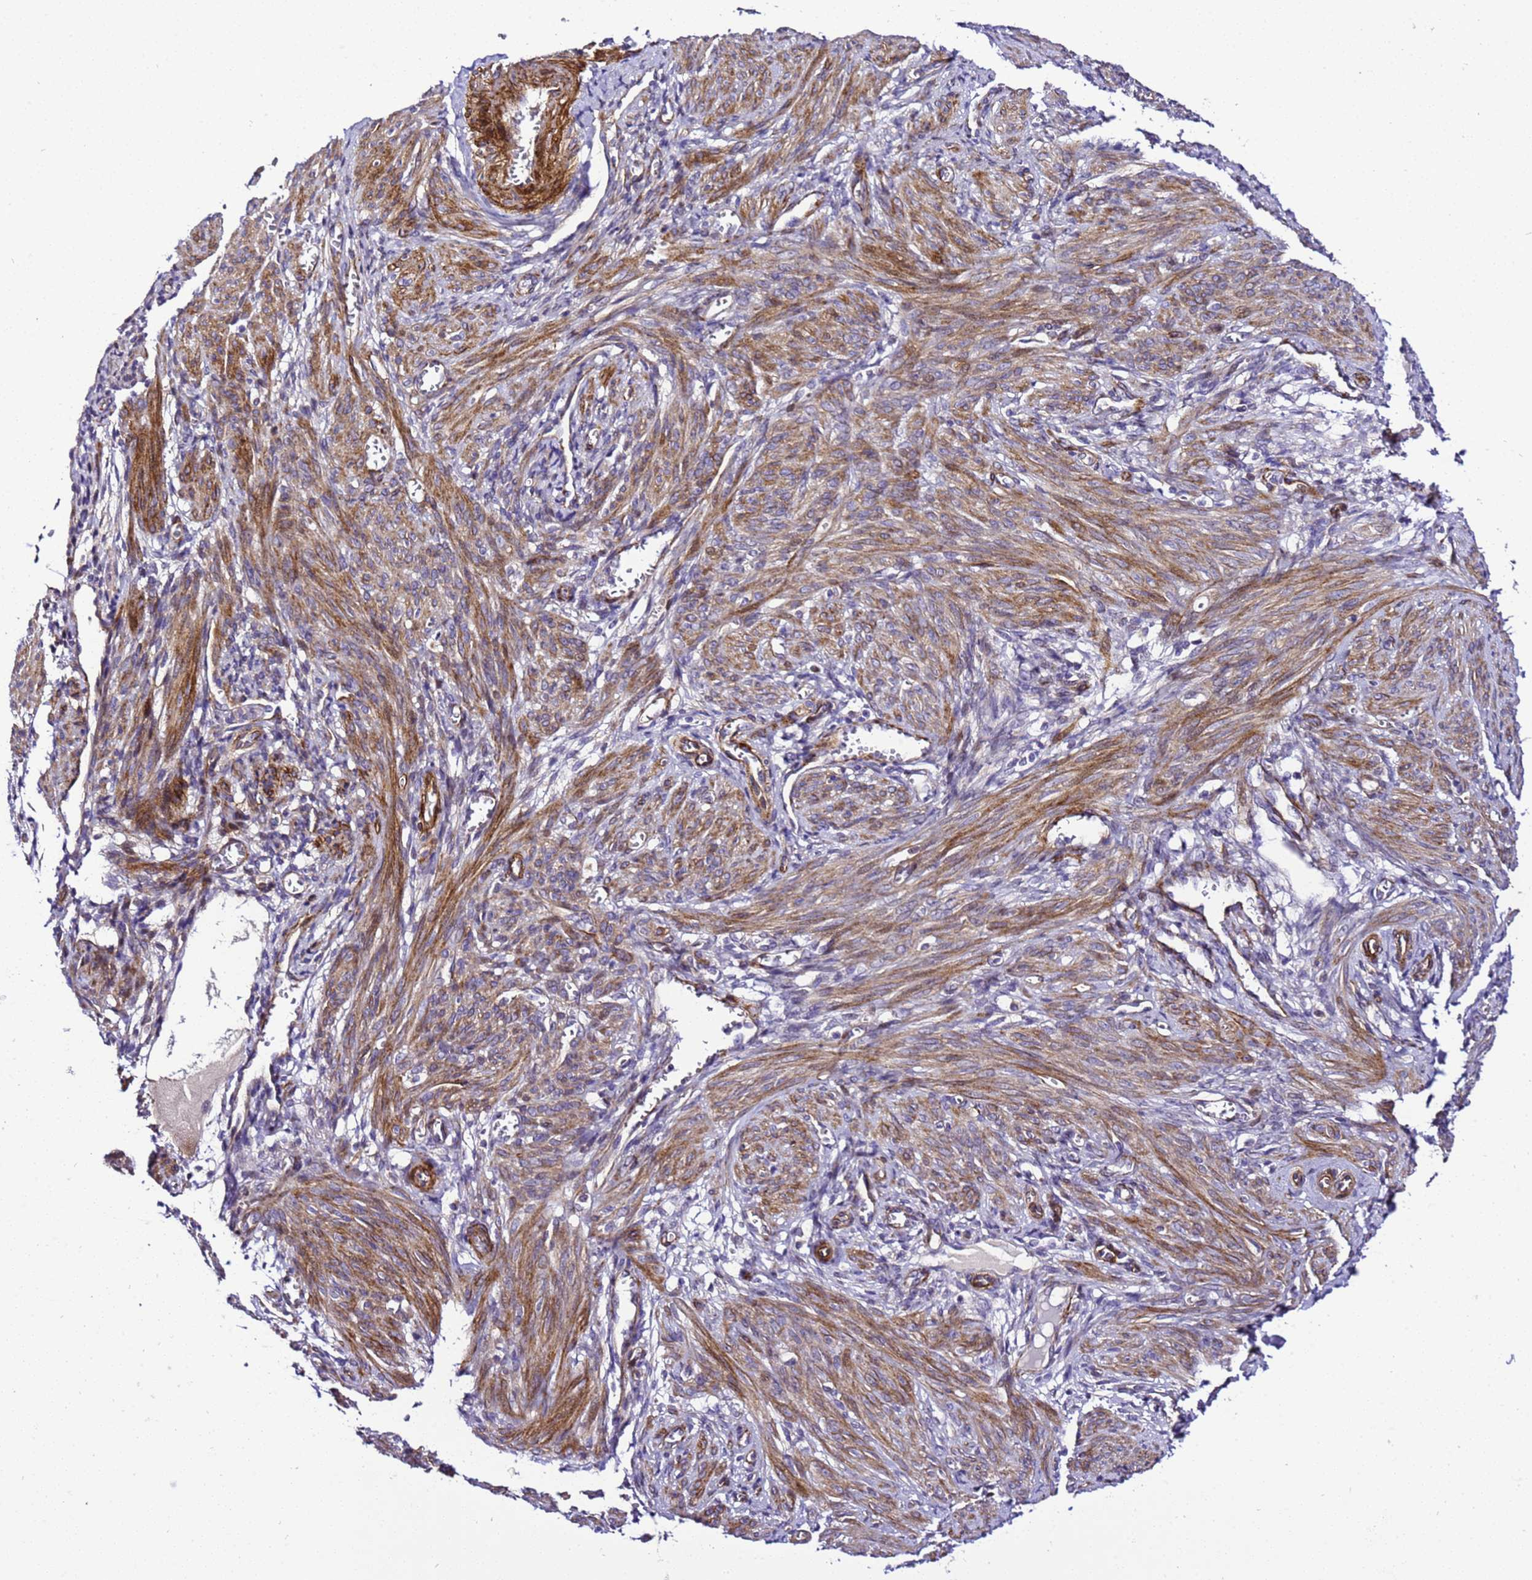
{"staining": {"intensity": "strong", "quantity": "25%-75%", "location": "cytoplasmic/membranous"}, "tissue": "smooth muscle", "cell_type": "Smooth muscle cells", "image_type": "normal", "snomed": [{"axis": "morphology", "description": "Normal tissue, NOS"}, {"axis": "topography", "description": "Smooth muscle"}], "caption": "Smooth muscle cells demonstrate high levels of strong cytoplasmic/membranous expression in approximately 25%-75% of cells in normal smooth muscle. The staining was performed using DAB, with brown indicating positive protein expression. Nuclei are stained blue with hematoxylin.", "gene": "ZNF417", "patient": {"sex": "female", "age": 39}}